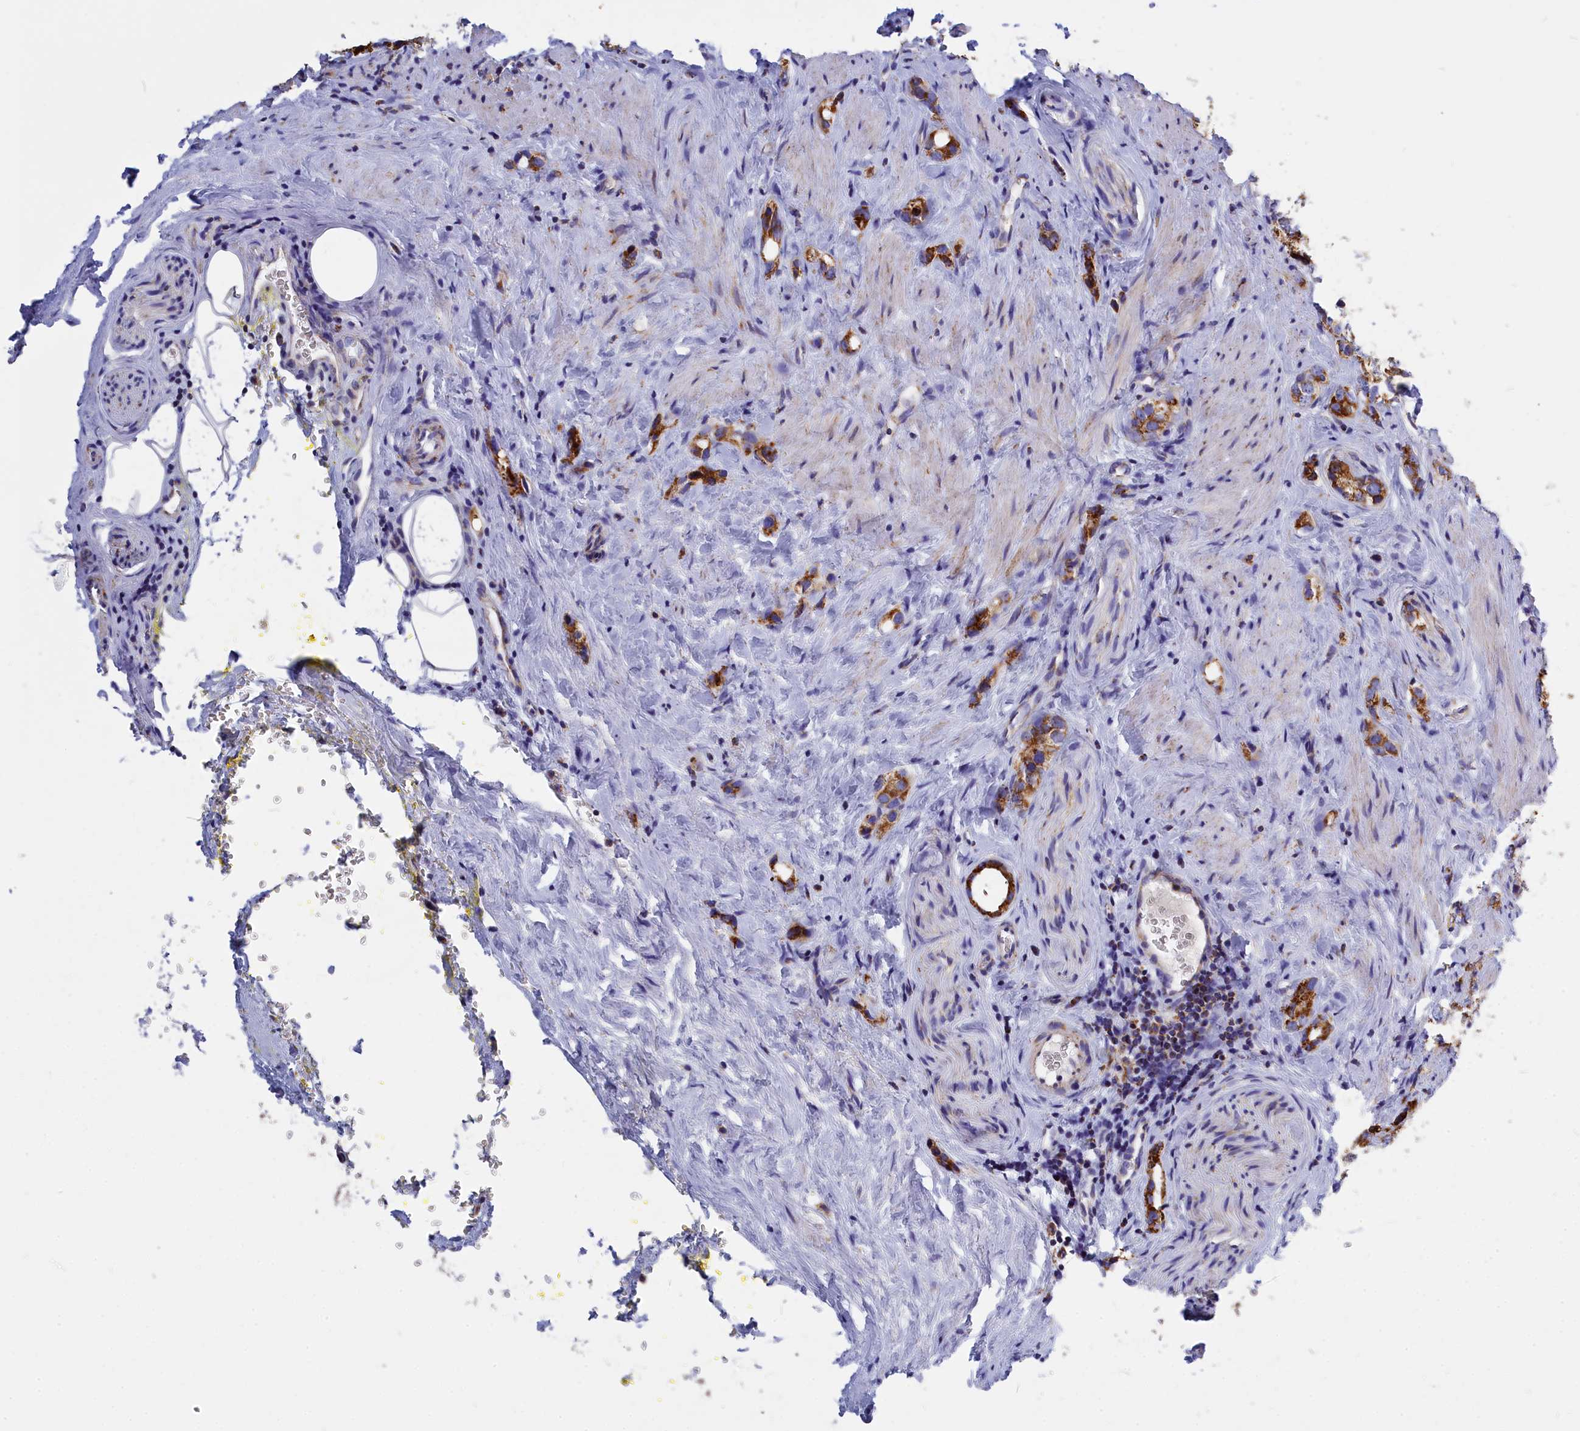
{"staining": {"intensity": "strong", "quantity": ">75%", "location": "cytoplasmic/membranous"}, "tissue": "prostate cancer", "cell_type": "Tumor cells", "image_type": "cancer", "snomed": [{"axis": "morphology", "description": "Adenocarcinoma, High grade"}, {"axis": "topography", "description": "Prostate"}], "caption": "Prostate cancer (adenocarcinoma (high-grade)) was stained to show a protein in brown. There is high levels of strong cytoplasmic/membranous staining in approximately >75% of tumor cells. The protein is stained brown, and the nuclei are stained in blue (DAB IHC with brightfield microscopy, high magnification).", "gene": "VDAC2", "patient": {"sex": "male", "age": 63}}